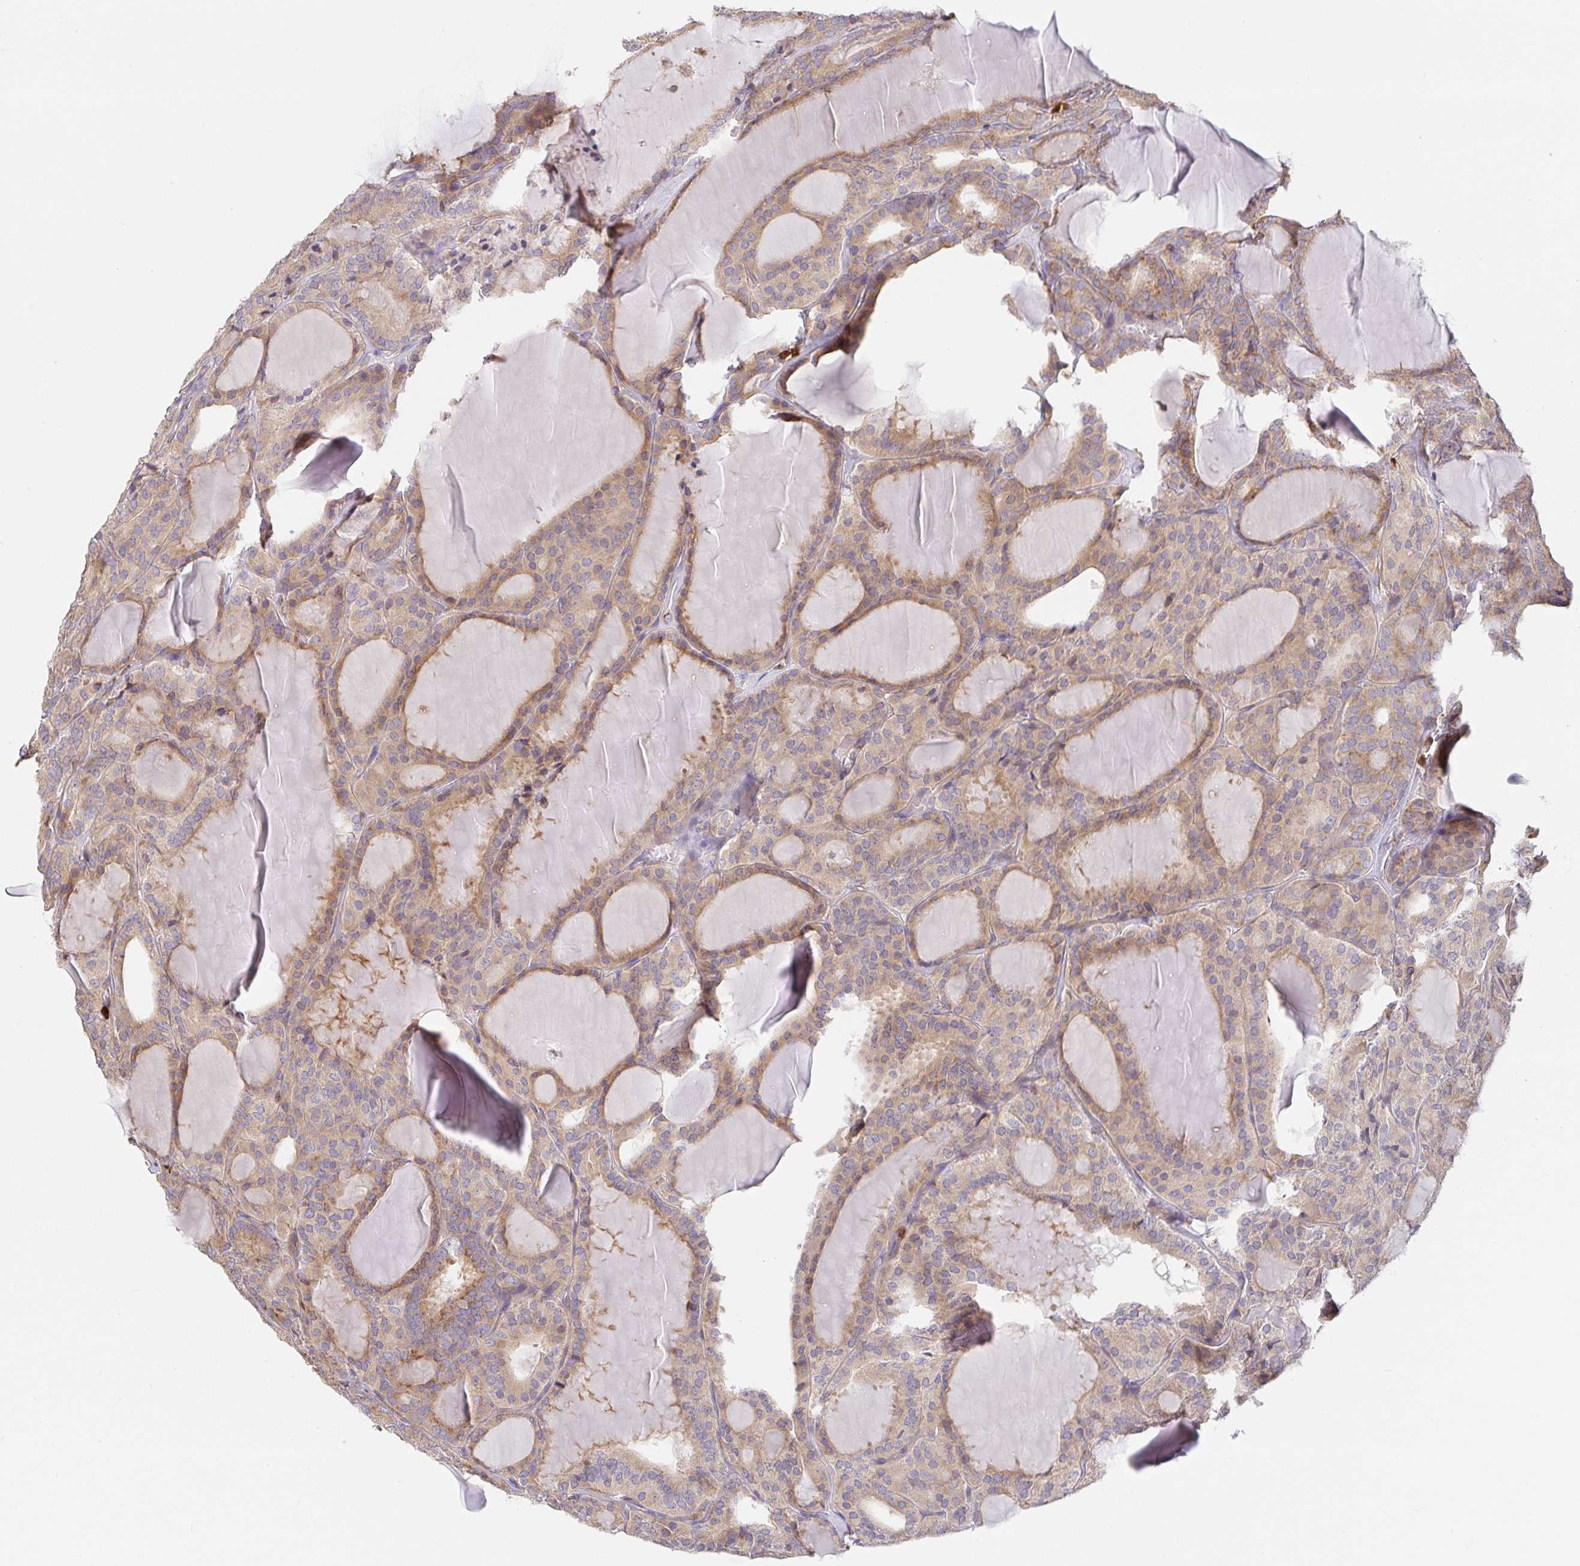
{"staining": {"intensity": "moderate", "quantity": ">75%", "location": "cytoplasmic/membranous"}, "tissue": "thyroid cancer", "cell_type": "Tumor cells", "image_type": "cancer", "snomed": [{"axis": "morphology", "description": "Follicular adenoma carcinoma, NOS"}, {"axis": "topography", "description": "Thyroid gland"}], "caption": "Thyroid cancer (follicular adenoma carcinoma) stained with a protein marker reveals moderate staining in tumor cells.", "gene": "PDPK1", "patient": {"sex": "male", "age": 74}}